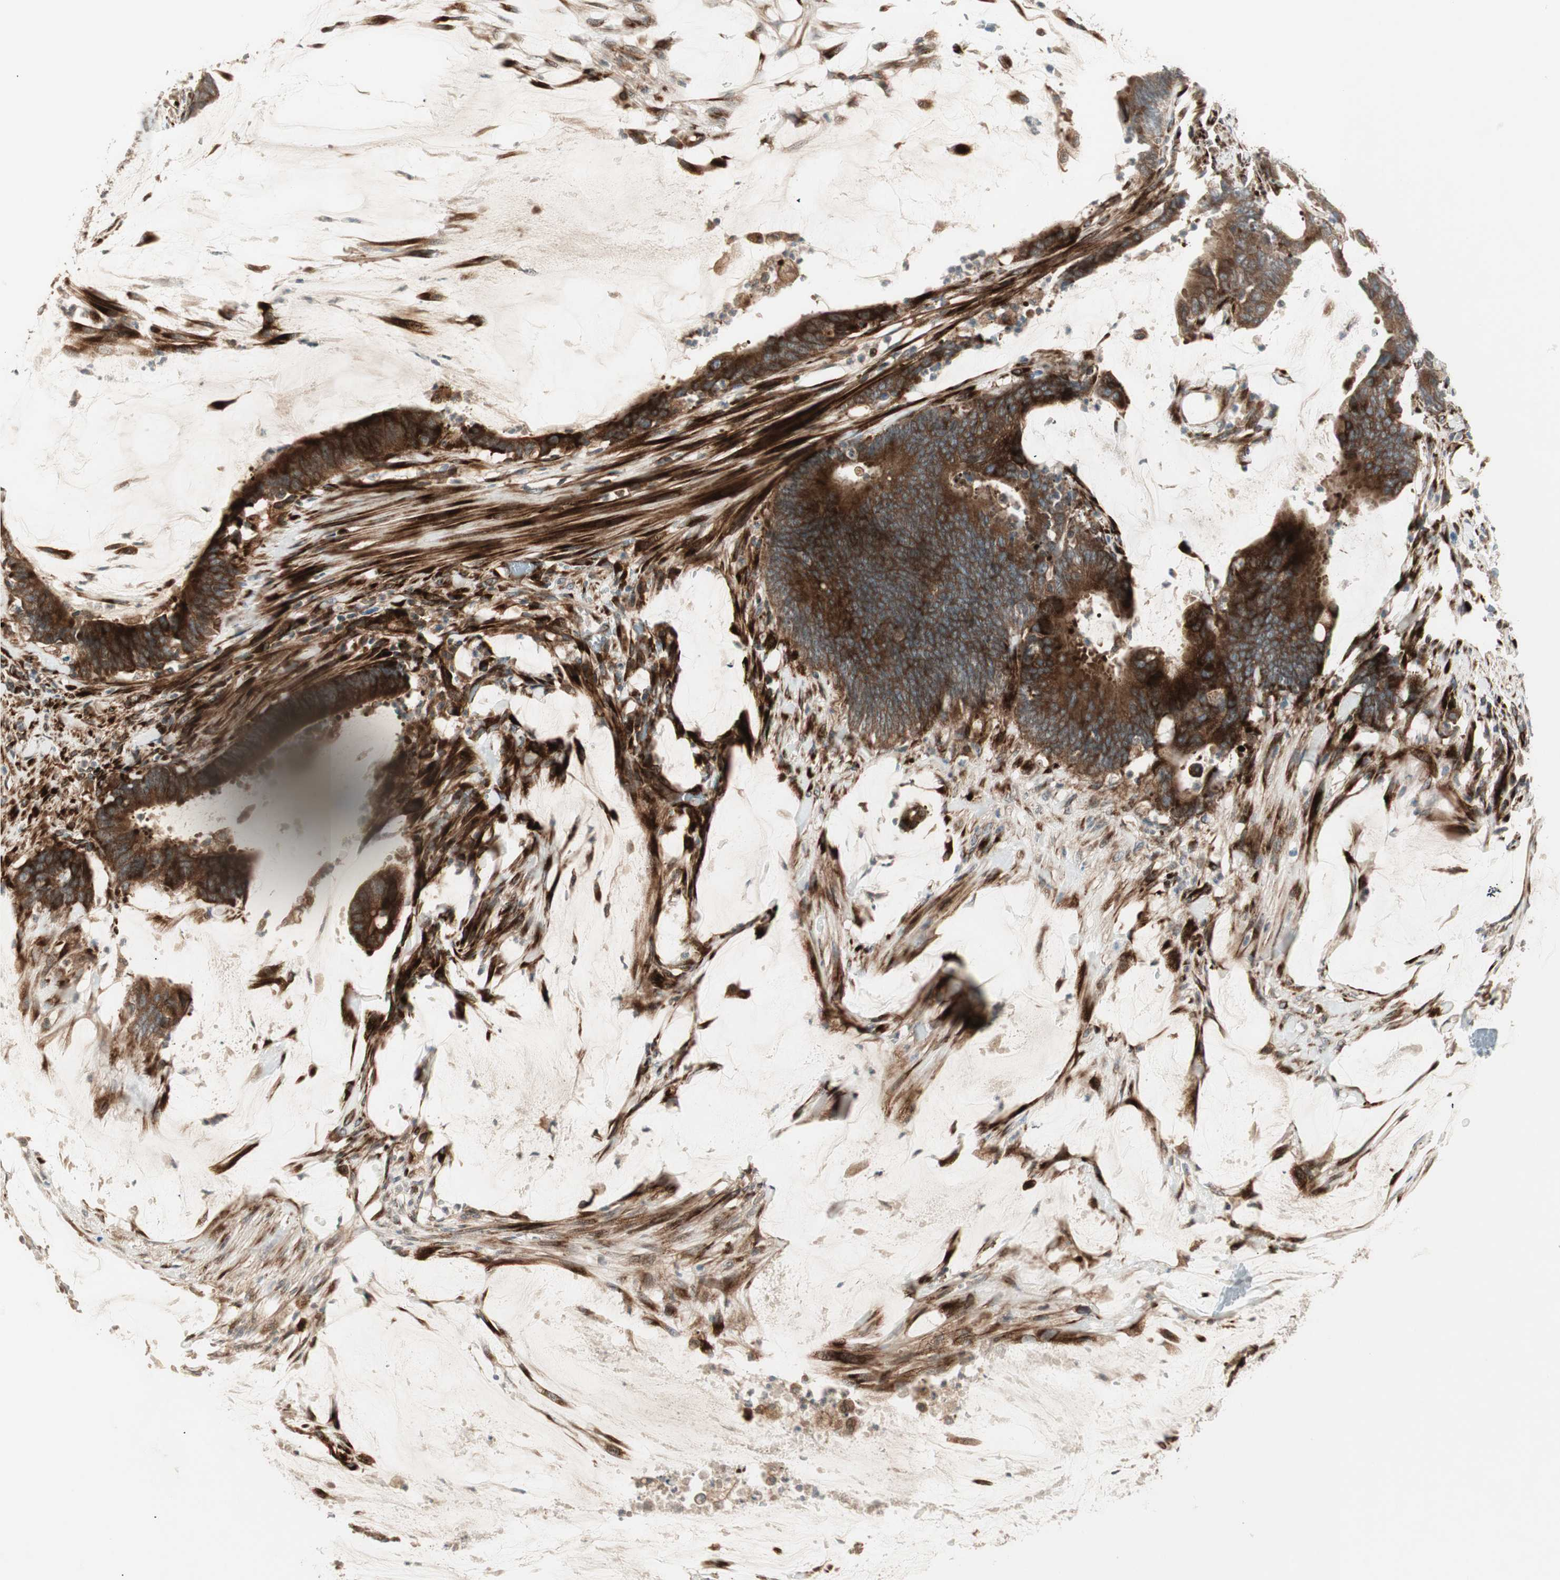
{"staining": {"intensity": "strong", "quantity": ">75%", "location": "cytoplasmic/membranous"}, "tissue": "colorectal cancer", "cell_type": "Tumor cells", "image_type": "cancer", "snomed": [{"axis": "morphology", "description": "Adenocarcinoma, NOS"}, {"axis": "topography", "description": "Rectum"}], "caption": "Colorectal cancer was stained to show a protein in brown. There is high levels of strong cytoplasmic/membranous expression in approximately >75% of tumor cells.", "gene": "PPP2R5E", "patient": {"sex": "female", "age": 66}}